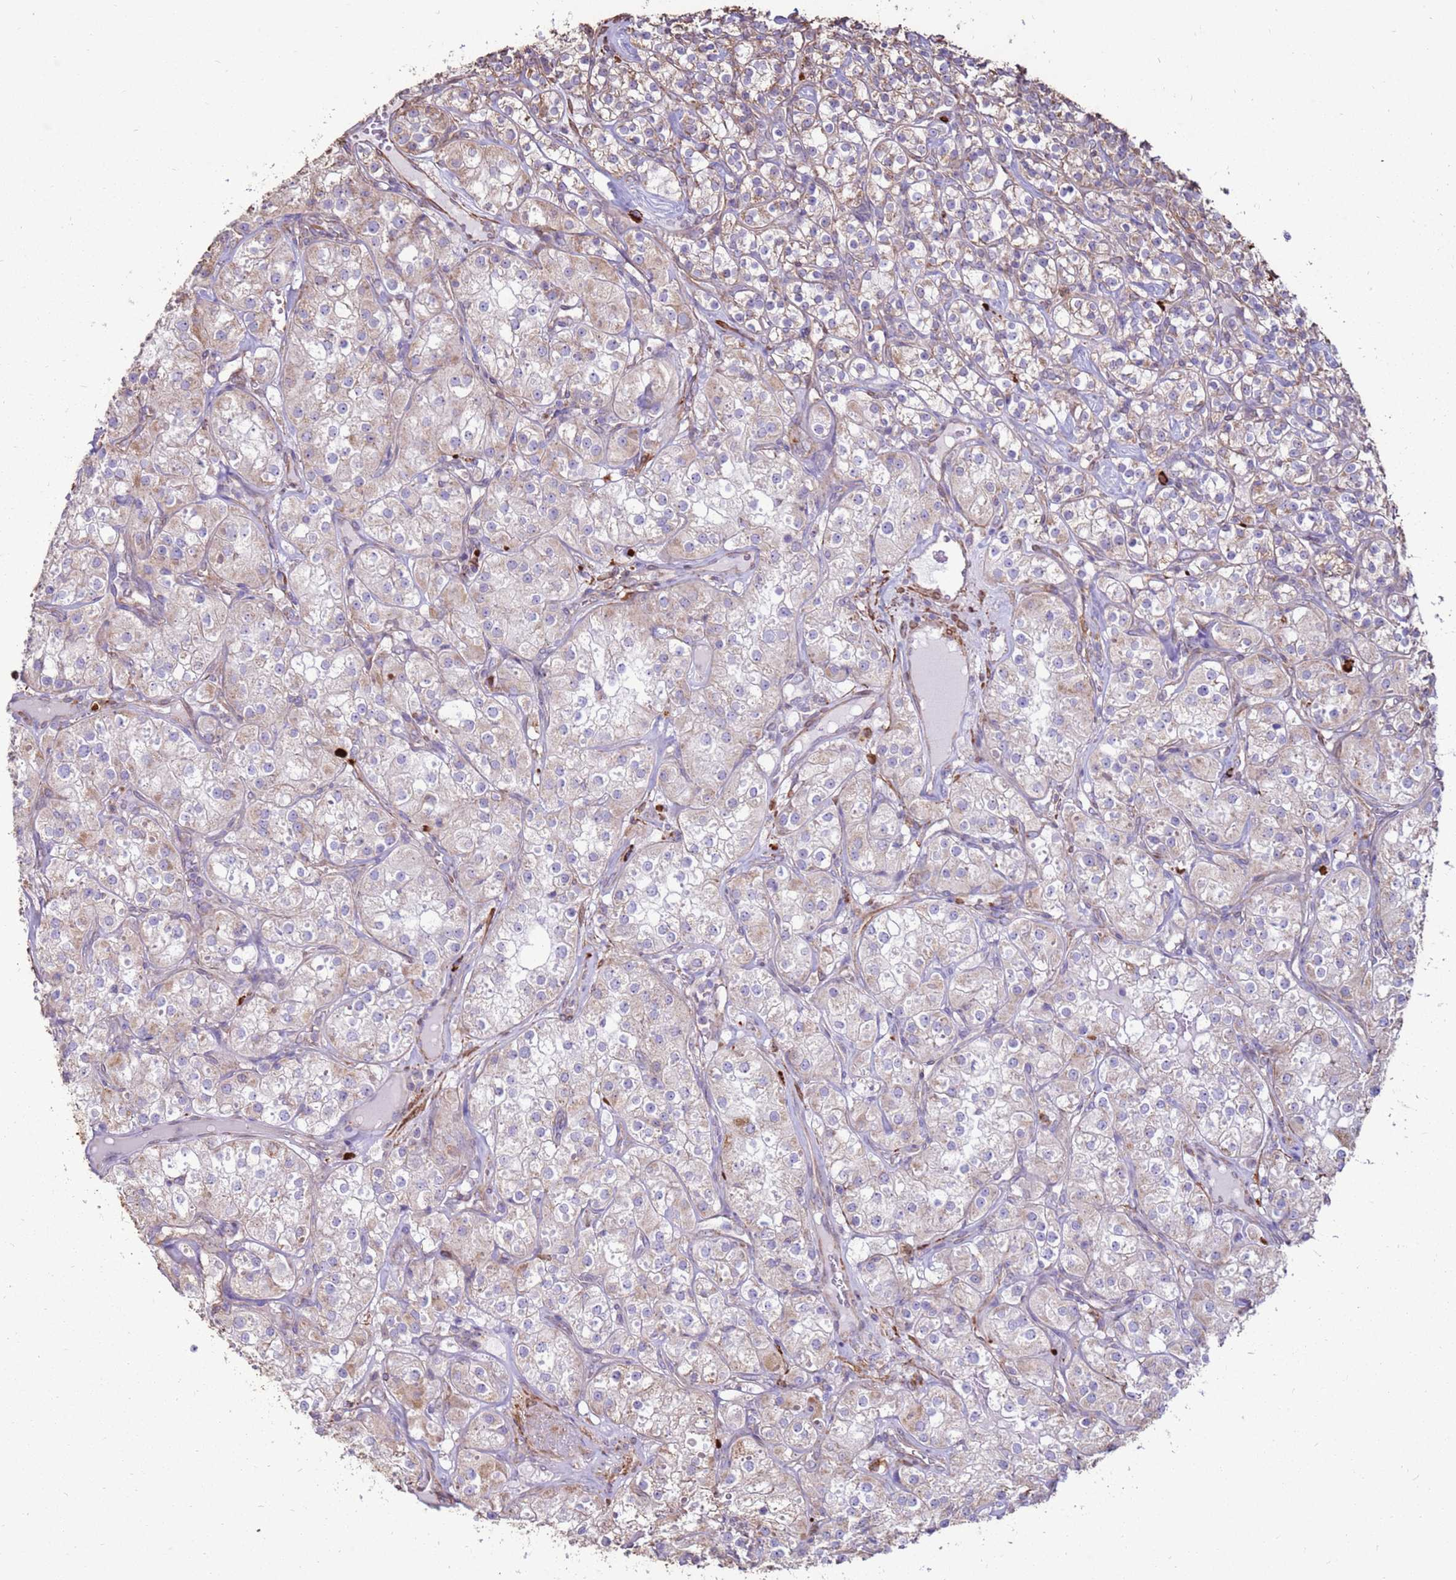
{"staining": {"intensity": "weak", "quantity": "<25%", "location": "cytoplasmic/membranous"}, "tissue": "renal cancer", "cell_type": "Tumor cells", "image_type": "cancer", "snomed": [{"axis": "morphology", "description": "Adenocarcinoma, NOS"}, {"axis": "topography", "description": "Kidney"}], "caption": "Tumor cells are negative for protein expression in human adenocarcinoma (renal).", "gene": "DDX59", "patient": {"sex": "male", "age": 77}}